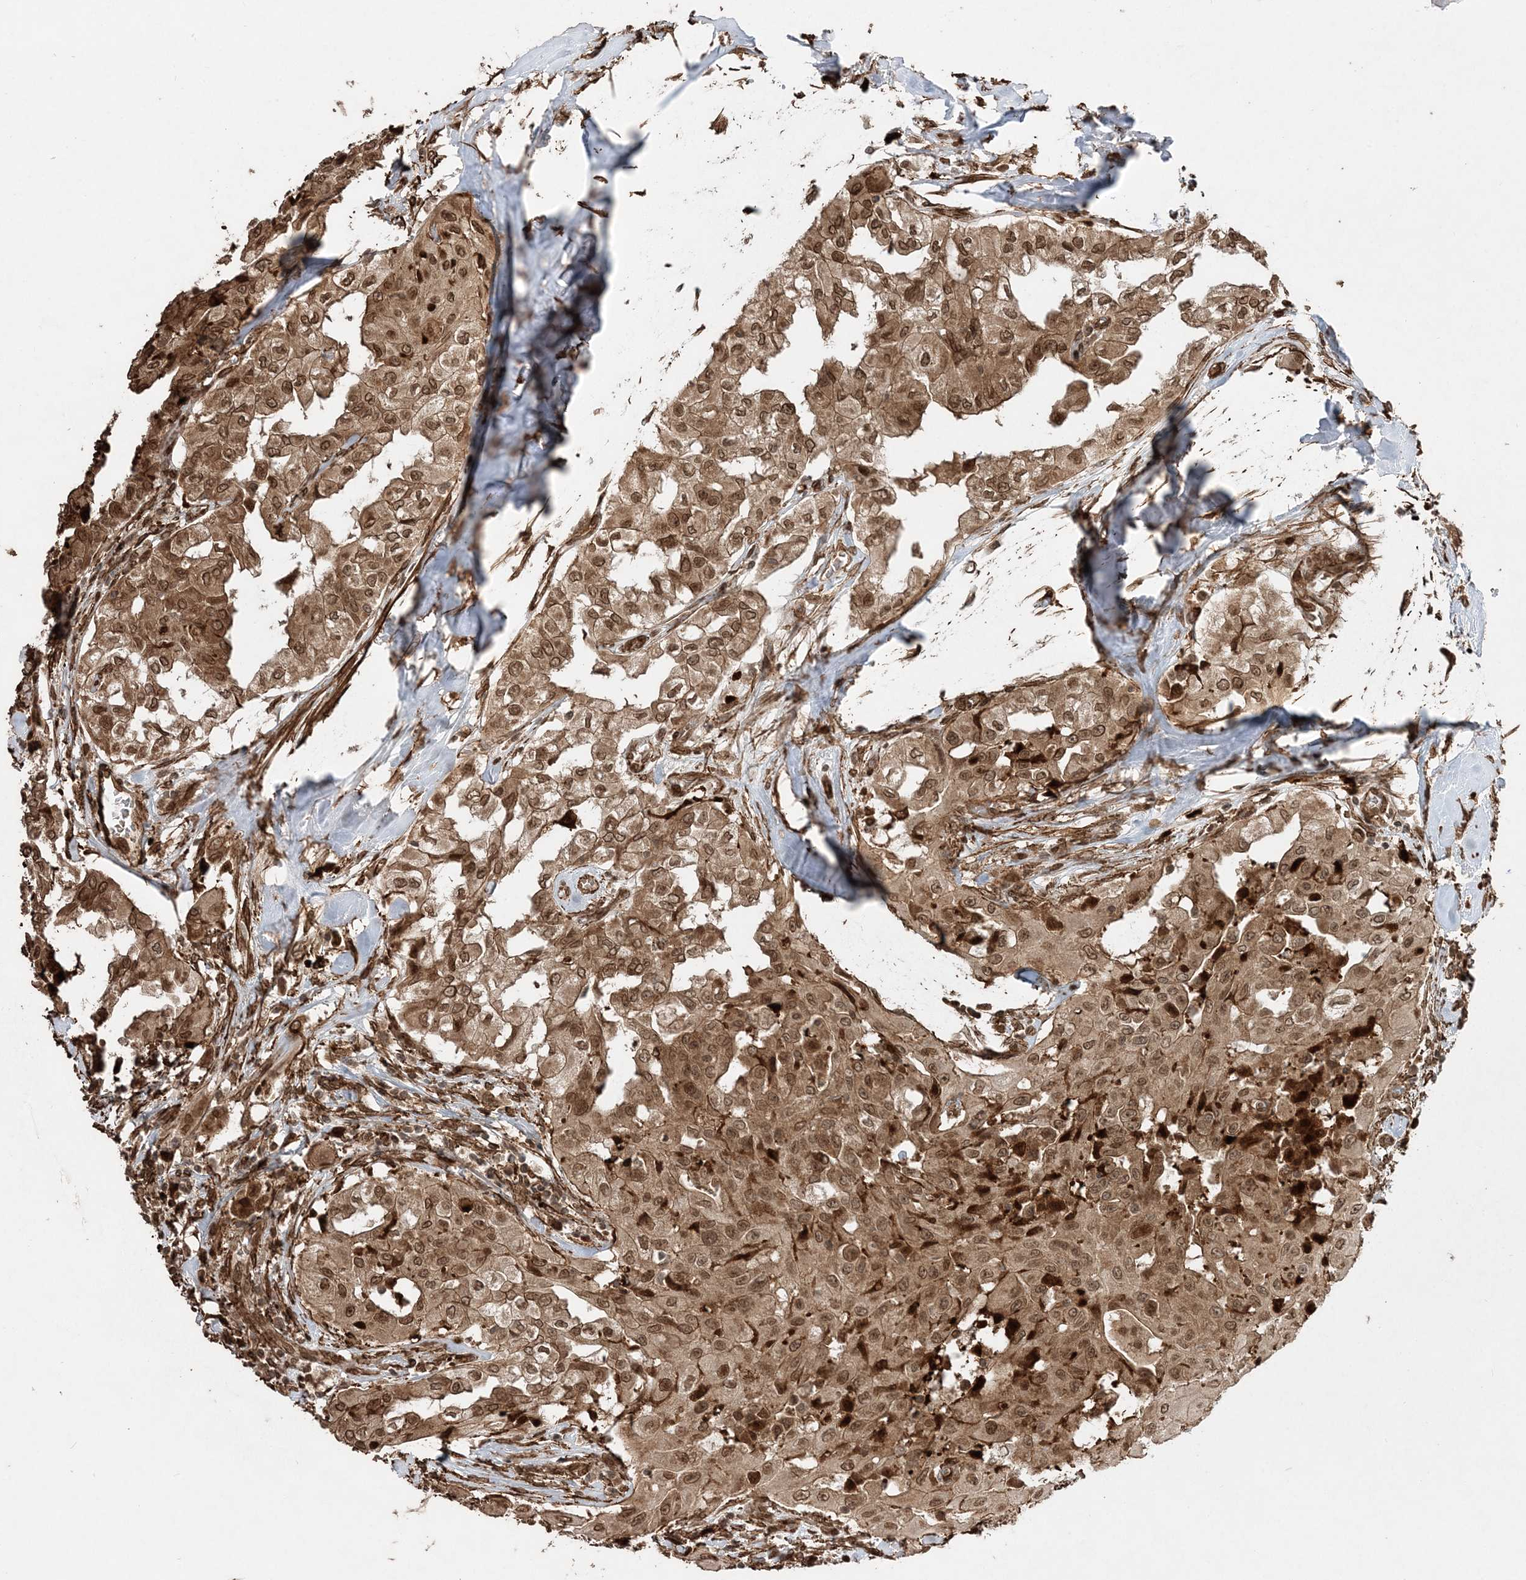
{"staining": {"intensity": "moderate", "quantity": ">75%", "location": "cytoplasmic/membranous,nuclear"}, "tissue": "thyroid cancer", "cell_type": "Tumor cells", "image_type": "cancer", "snomed": [{"axis": "morphology", "description": "Papillary adenocarcinoma, NOS"}, {"axis": "topography", "description": "Thyroid gland"}], "caption": "Protein analysis of papillary adenocarcinoma (thyroid) tissue exhibits moderate cytoplasmic/membranous and nuclear expression in approximately >75% of tumor cells. Using DAB (3,3'-diaminobenzidine) (brown) and hematoxylin (blue) stains, captured at high magnification using brightfield microscopy.", "gene": "ETAA1", "patient": {"sex": "female", "age": 59}}